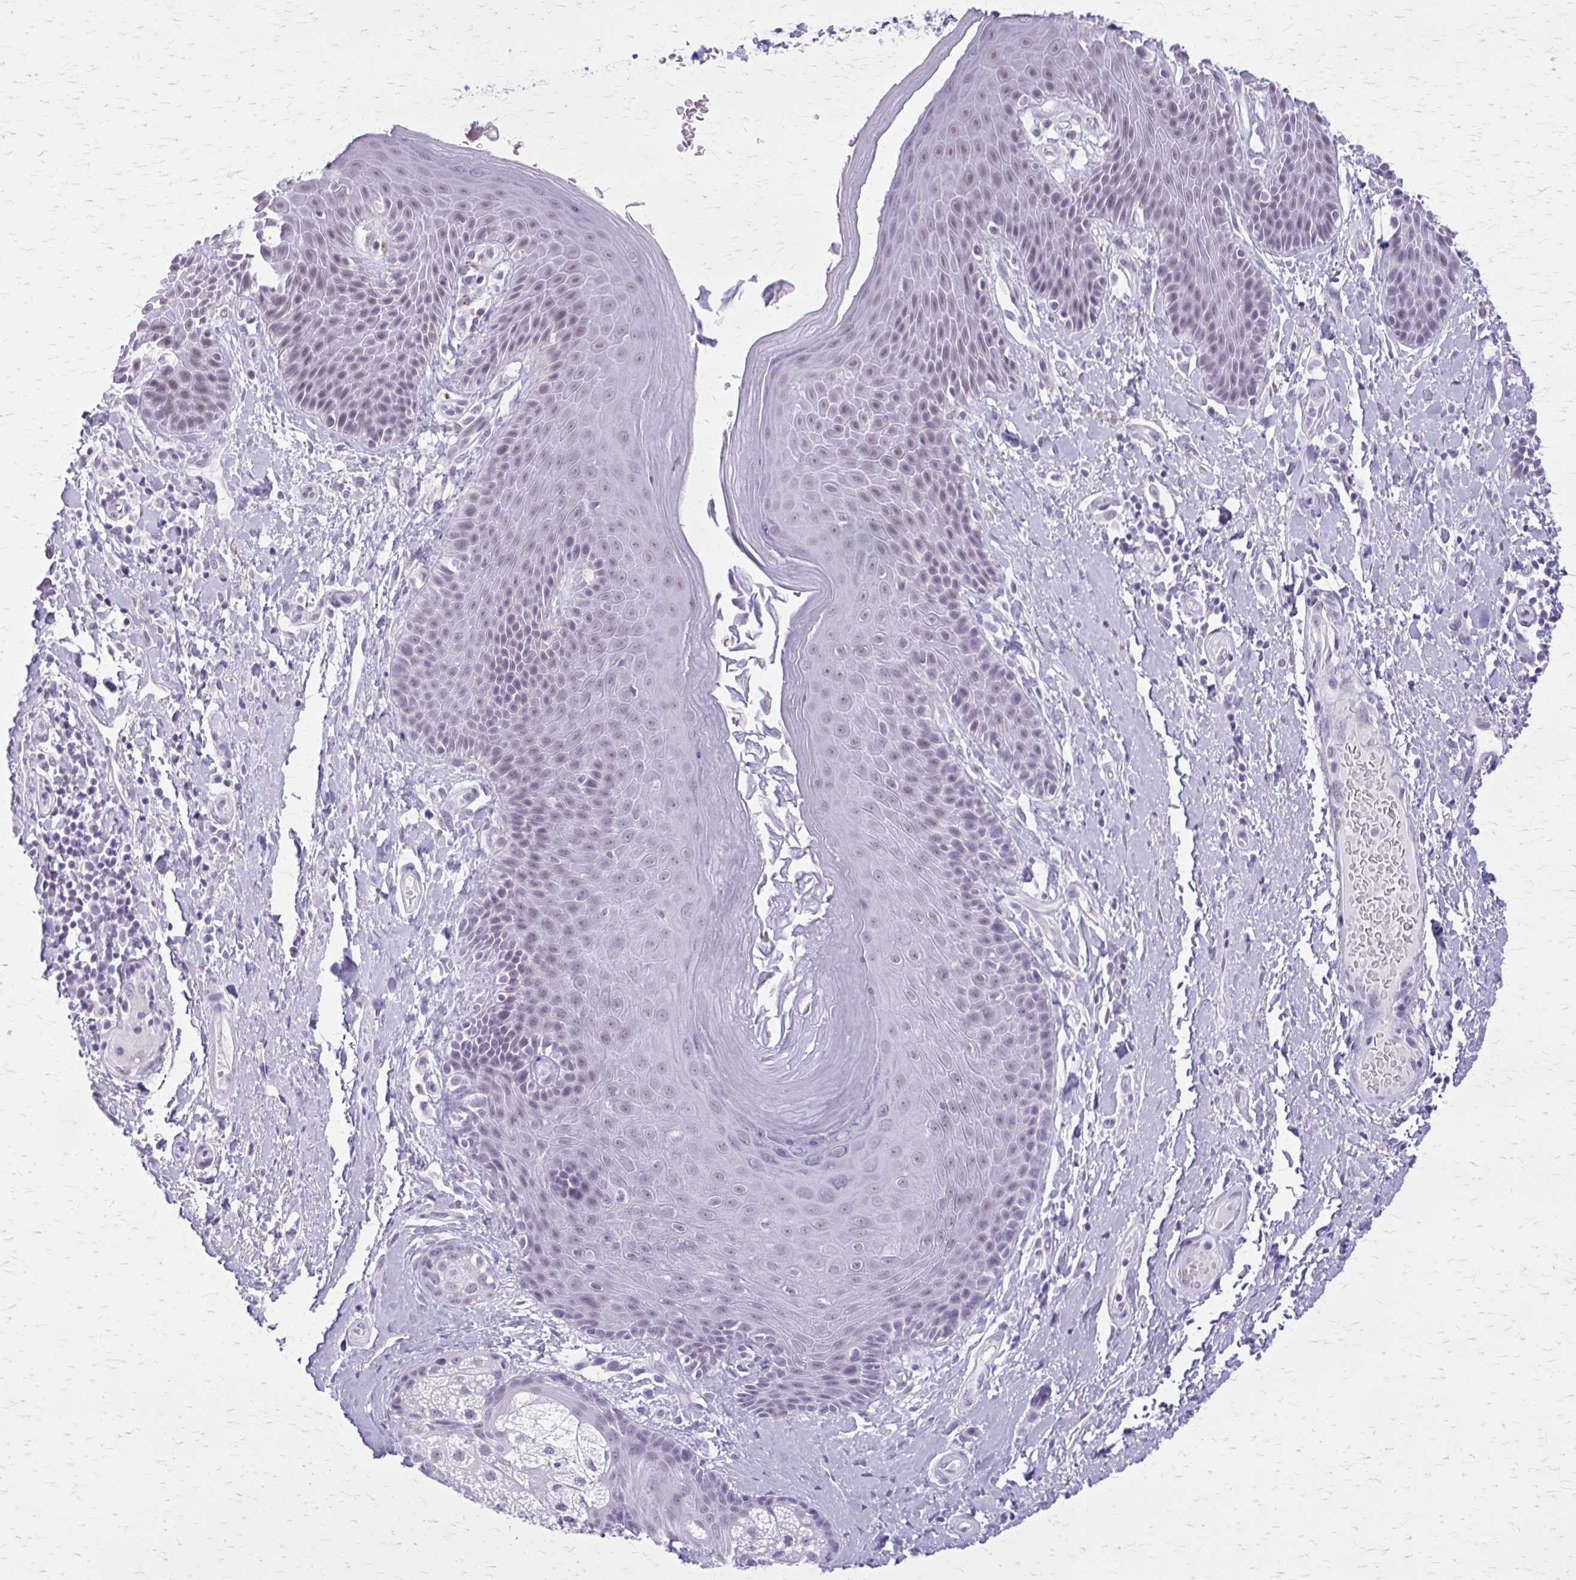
{"staining": {"intensity": "weak", "quantity": "25%-75%", "location": "nuclear"}, "tissue": "skin", "cell_type": "Epidermal cells", "image_type": "normal", "snomed": [{"axis": "morphology", "description": "Normal tissue, NOS"}, {"axis": "topography", "description": "Anal"}, {"axis": "topography", "description": "Peripheral nerve tissue"}], "caption": "This is a micrograph of immunohistochemistry (IHC) staining of unremarkable skin, which shows weak expression in the nuclear of epidermal cells.", "gene": "GAD1", "patient": {"sex": "male", "age": 51}}